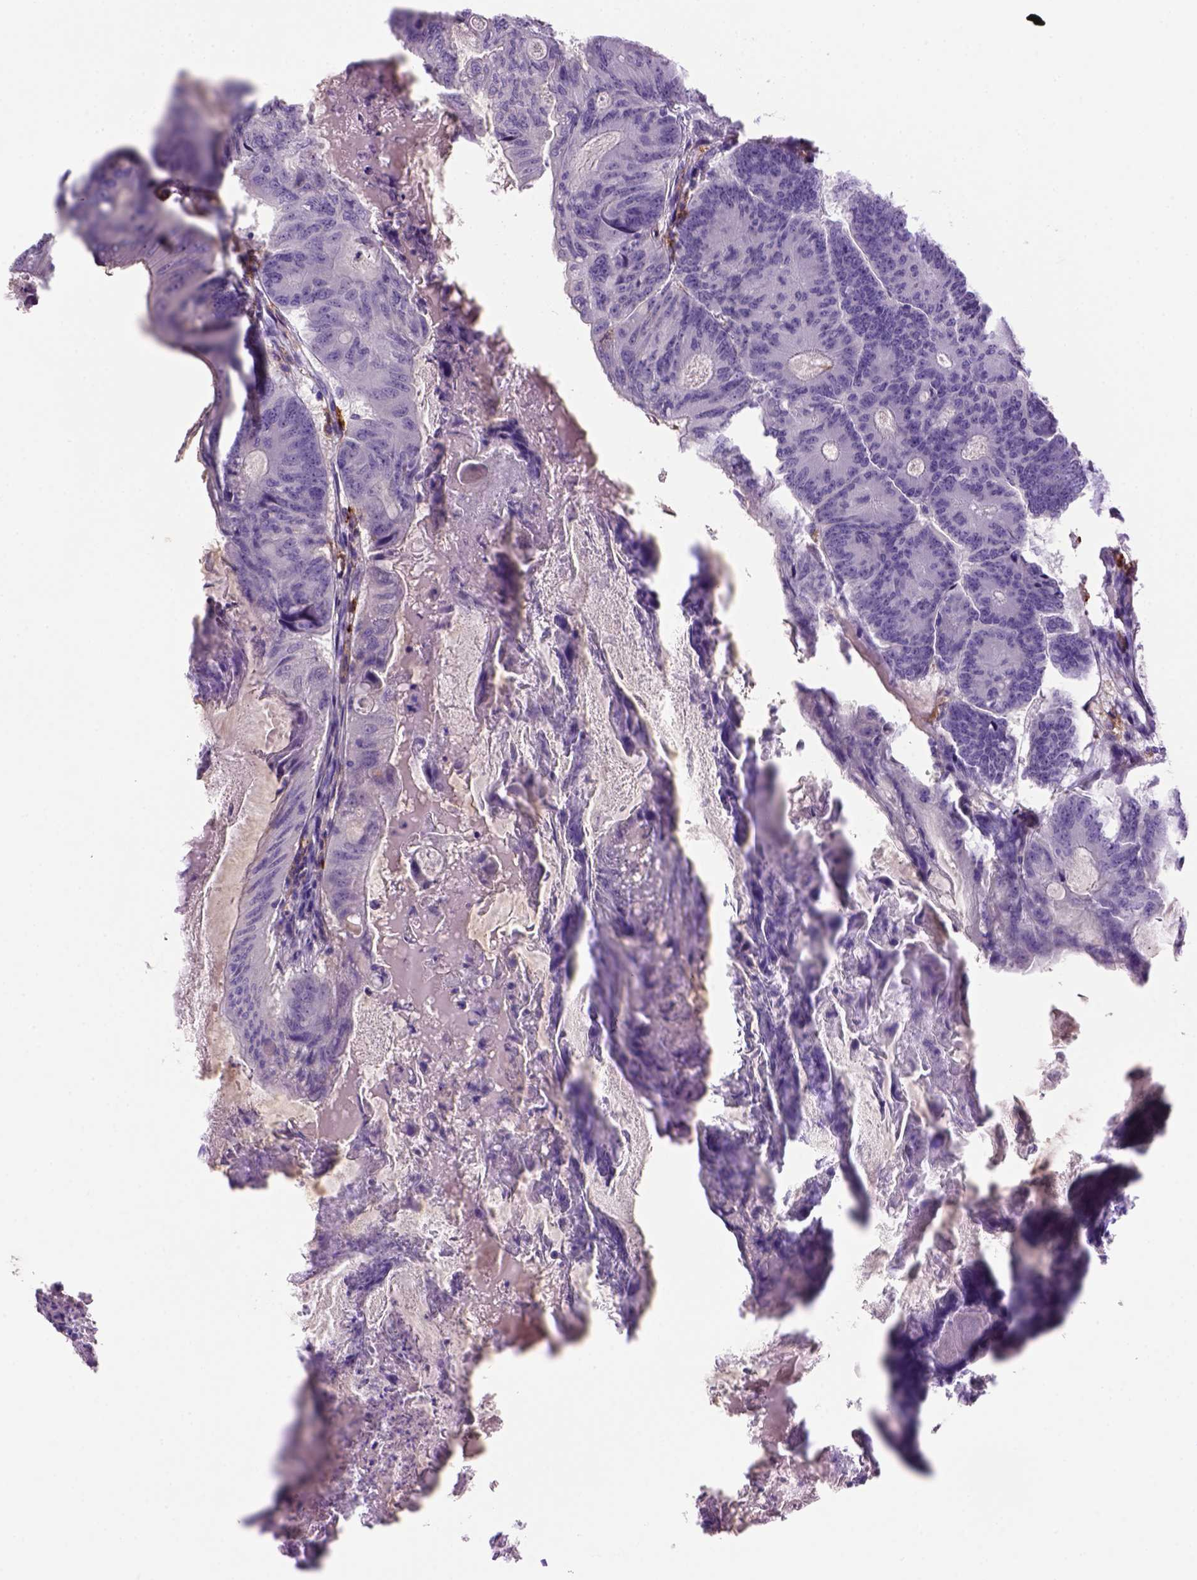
{"staining": {"intensity": "negative", "quantity": "none", "location": "none"}, "tissue": "colorectal cancer", "cell_type": "Tumor cells", "image_type": "cancer", "snomed": [{"axis": "morphology", "description": "Adenocarcinoma, NOS"}, {"axis": "topography", "description": "Colon"}], "caption": "A micrograph of human colorectal adenocarcinoma is negative for staining in tumor cells.", "gene": "CD14", "patient": {"sex": "female", "age": 70}}